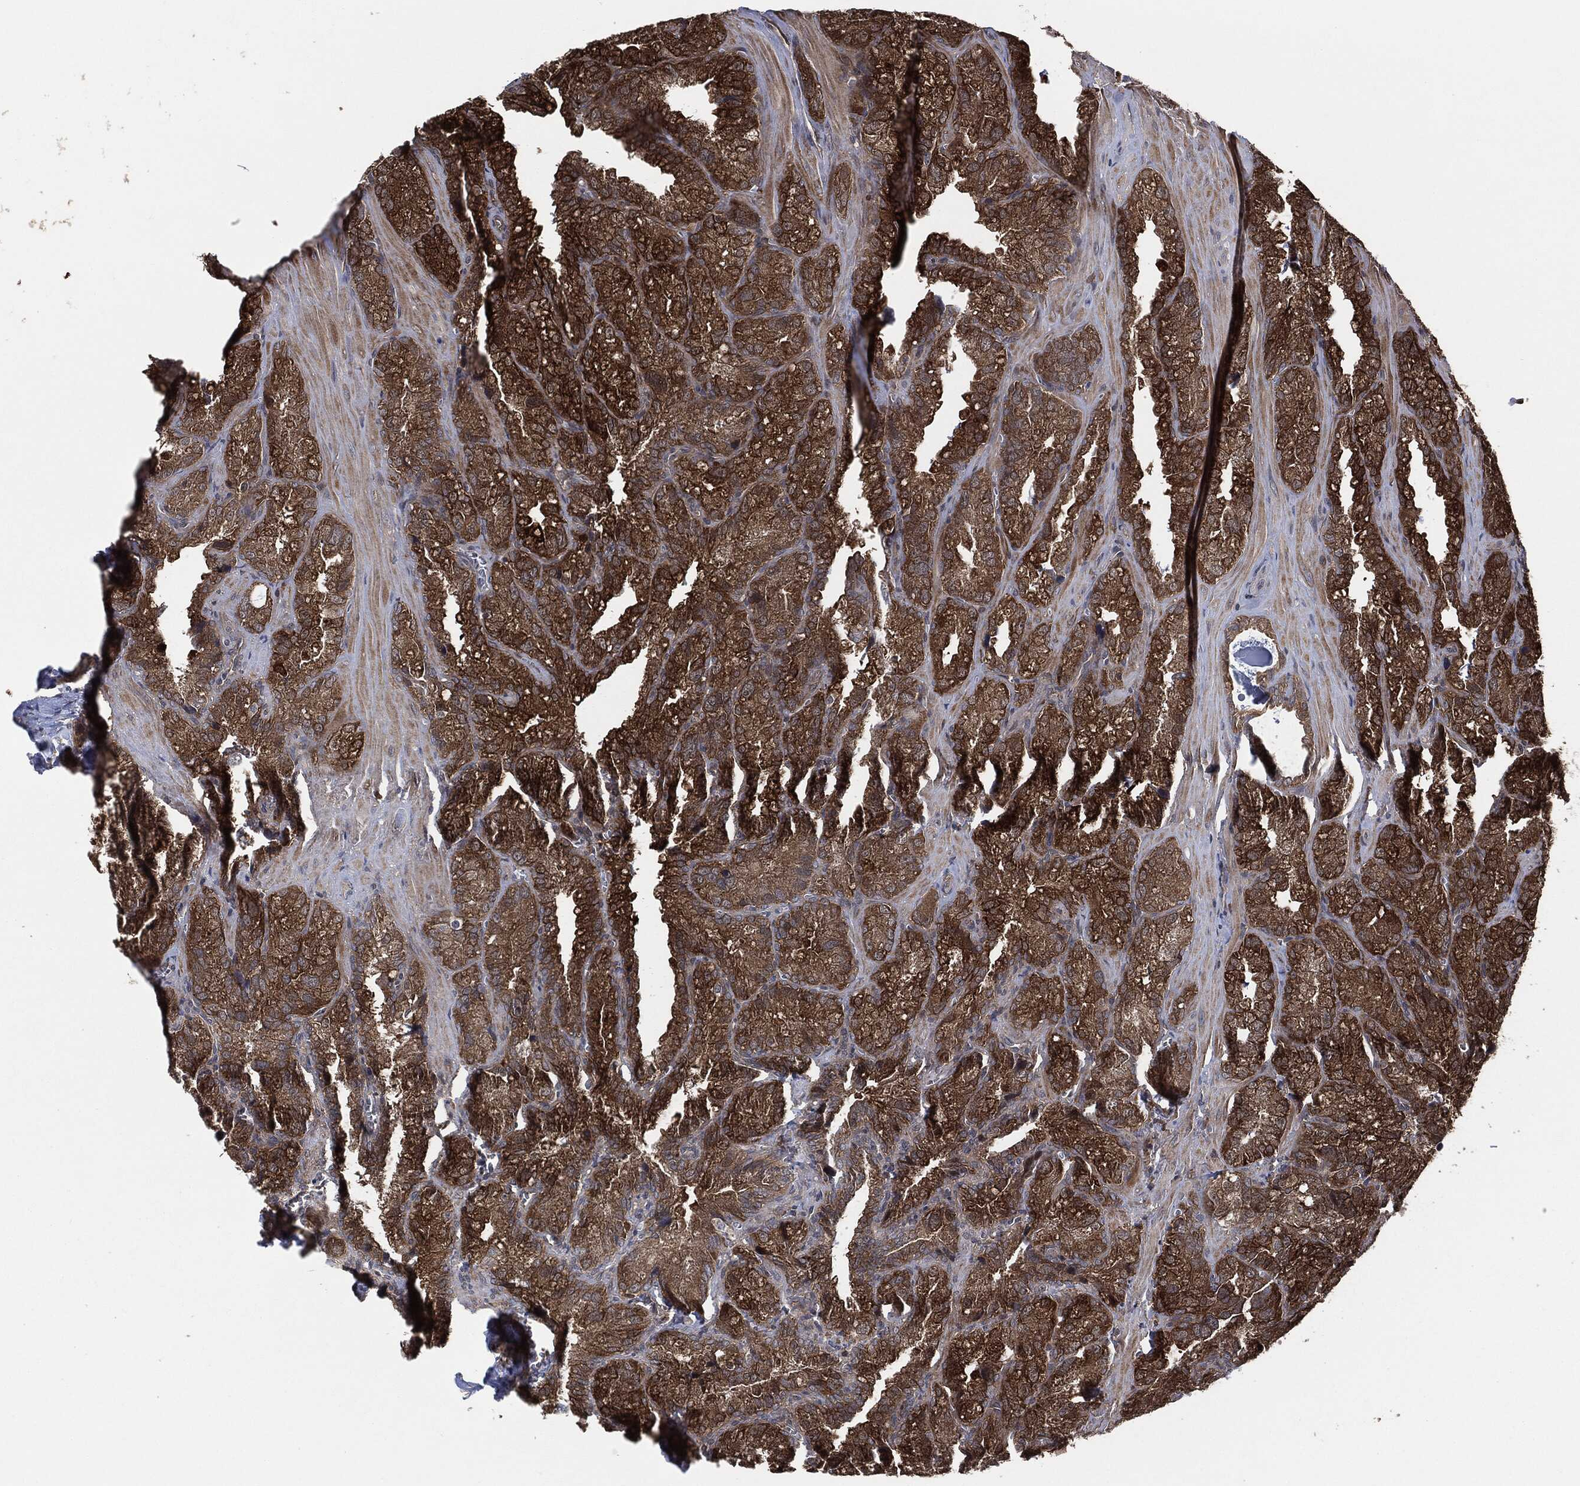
{"staining": {"intensity": "strong", "quantity": "25%-75%", "location": "cytoplasmic/membranous"}, "tissue": "seminal vesicle", "cell_type": "Glandular cells", "image_type": "normal", "snomed": [{"axis": "morphology", "description": "Normal tissue, NOS"}, {"axis": "topography", "description": "Seminal veicle"}], "caption": "Brown immunohistochemical staining in normal seminal vesicle shows strong cytoplasmic/membranous expression in about 25%-75% of glandular cells.", "gene": "TPT1", "patient": {"sex": "male", "age": 57}}